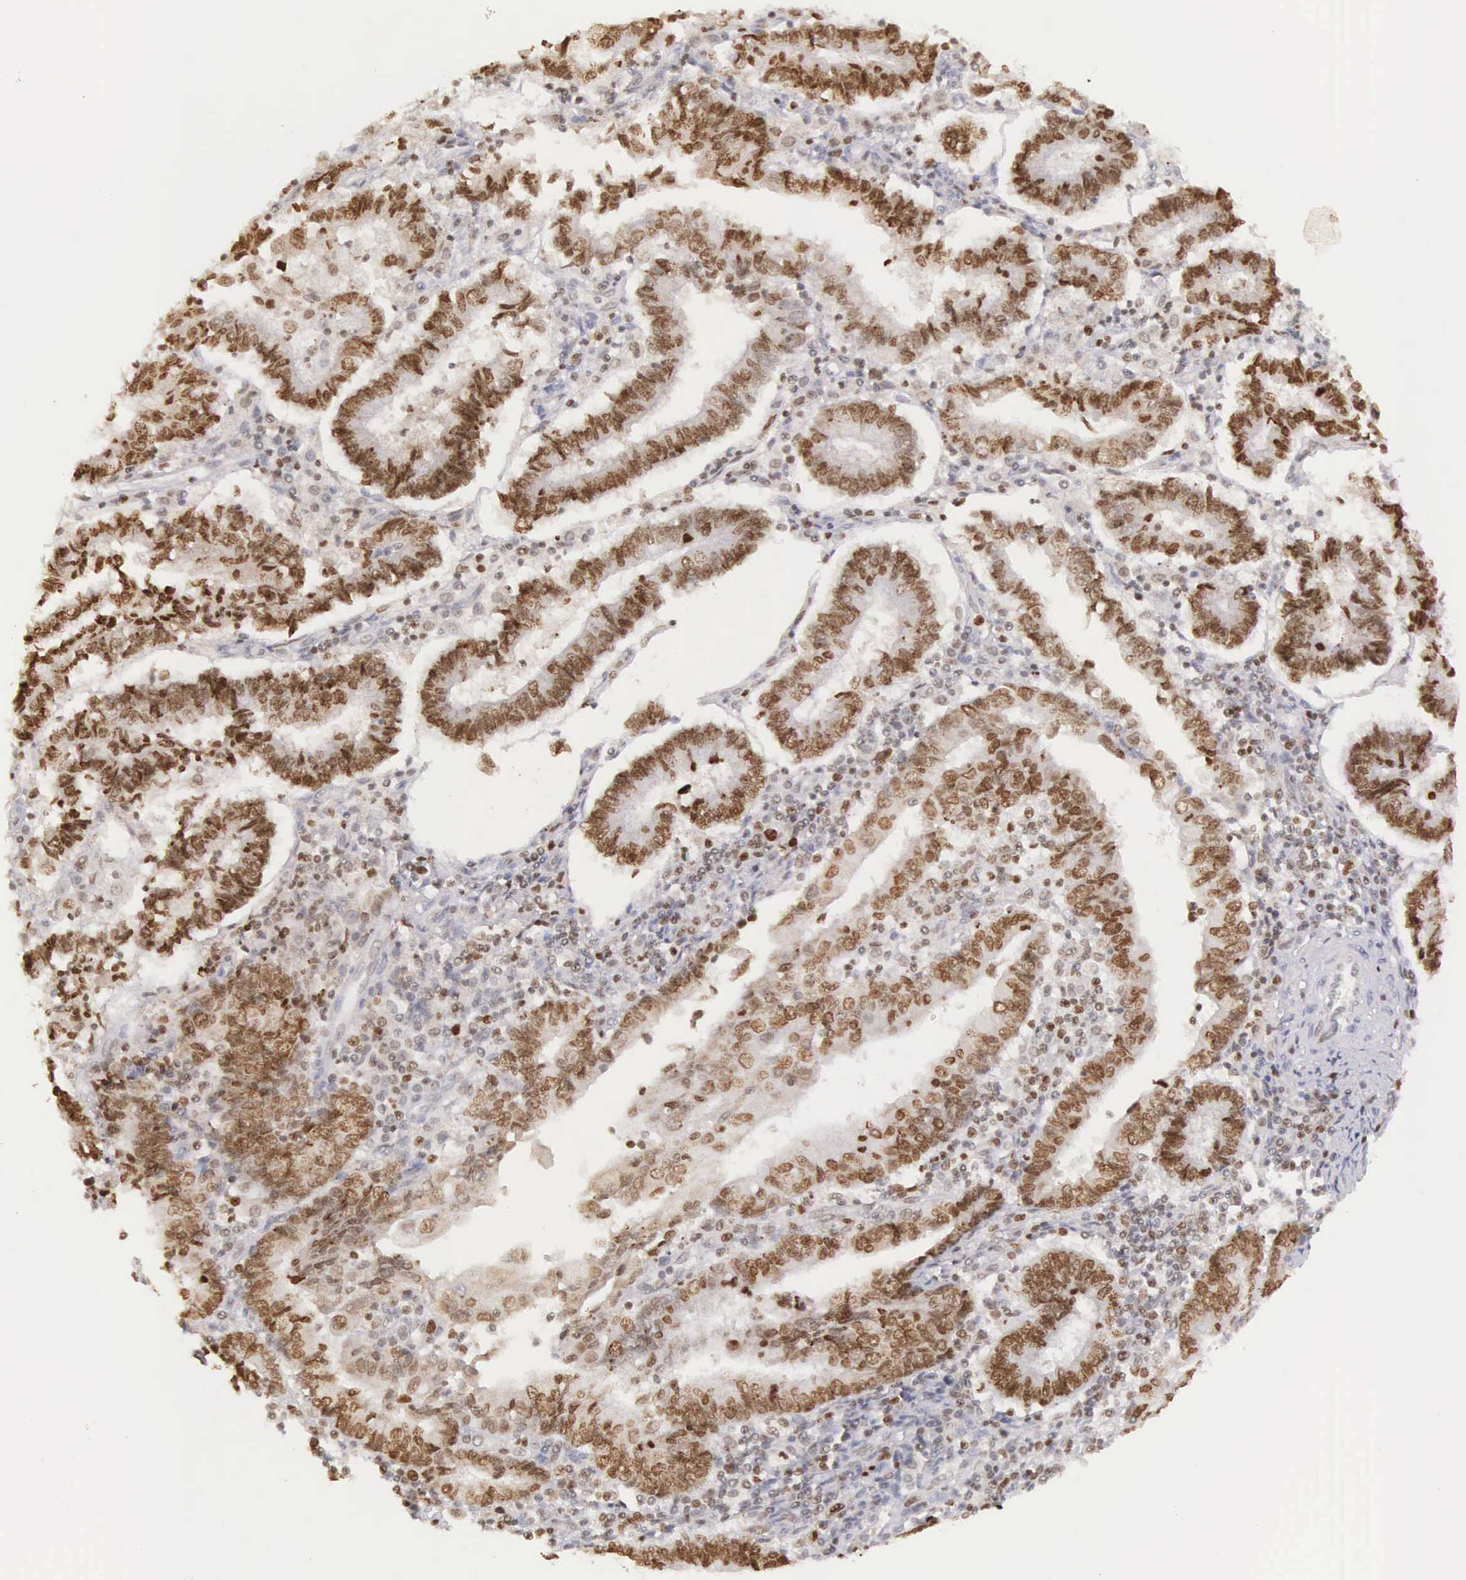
{"staining": {"intensity": "strong", "quantity": ">75%", "location": "nuclear"}, "tissue": "endometrial cancer", "cell_type": "Tumor cells", "image_type": "cancer", "snomed": [{"axis": "morphology", "description": "Adenocarcinoma, NOS"}, {"axis": "topography", "description": "Endometrium"}], "caption": "Protein analysis of endometrial cancer tissue displays strong nuclear staining in about >75% of tumor cells. The staining was performed using DAB, with brown indicating positive protein expression. Nuclei are stained blue with hematoxylin.", "gene": "VRK1", "patient": {"sex": "female", "age": 75}}